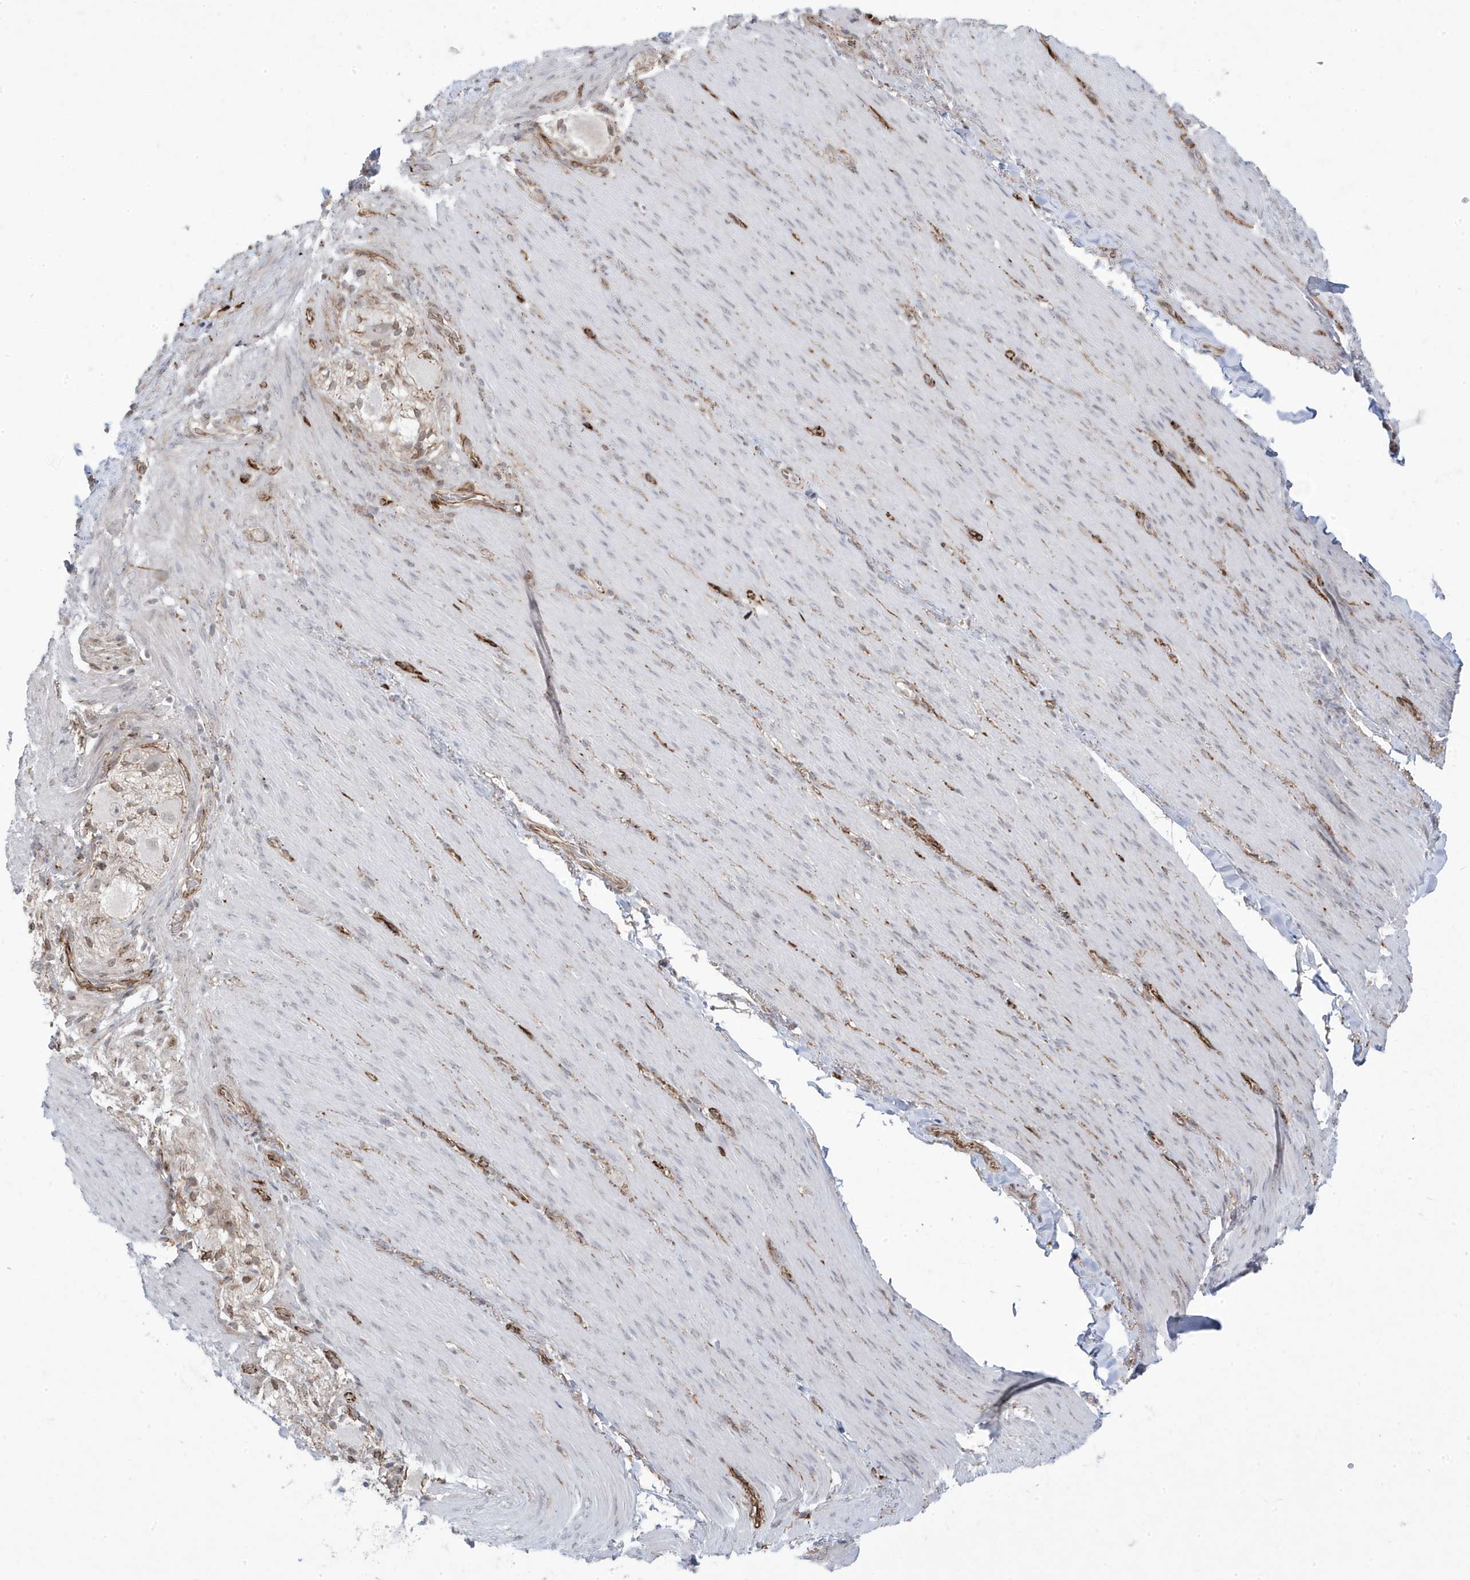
{"staining": {"intensity": "moderate", "quantity": ">75%", "location": "nuclear"}, "tissue": "adipose tissue", "cell_type": "Adipocytes", "image_type": "normal", "snomed": [{"axis": "morphology", "description": "Normal tissue, NOS"}, {"axis": "topography", "description": "Colon"}, {"axis": "topography", "description": "Peripheral nerve tissue"}], "caption": "Moderate nuclear expression for a protein is seen in about >75% of adipocytes of unremarkable adipose tissue using immunohistochemistry (IHC).", "gene": "ADAMTSL3", "patient": {"sex": "female", "age": 61}}